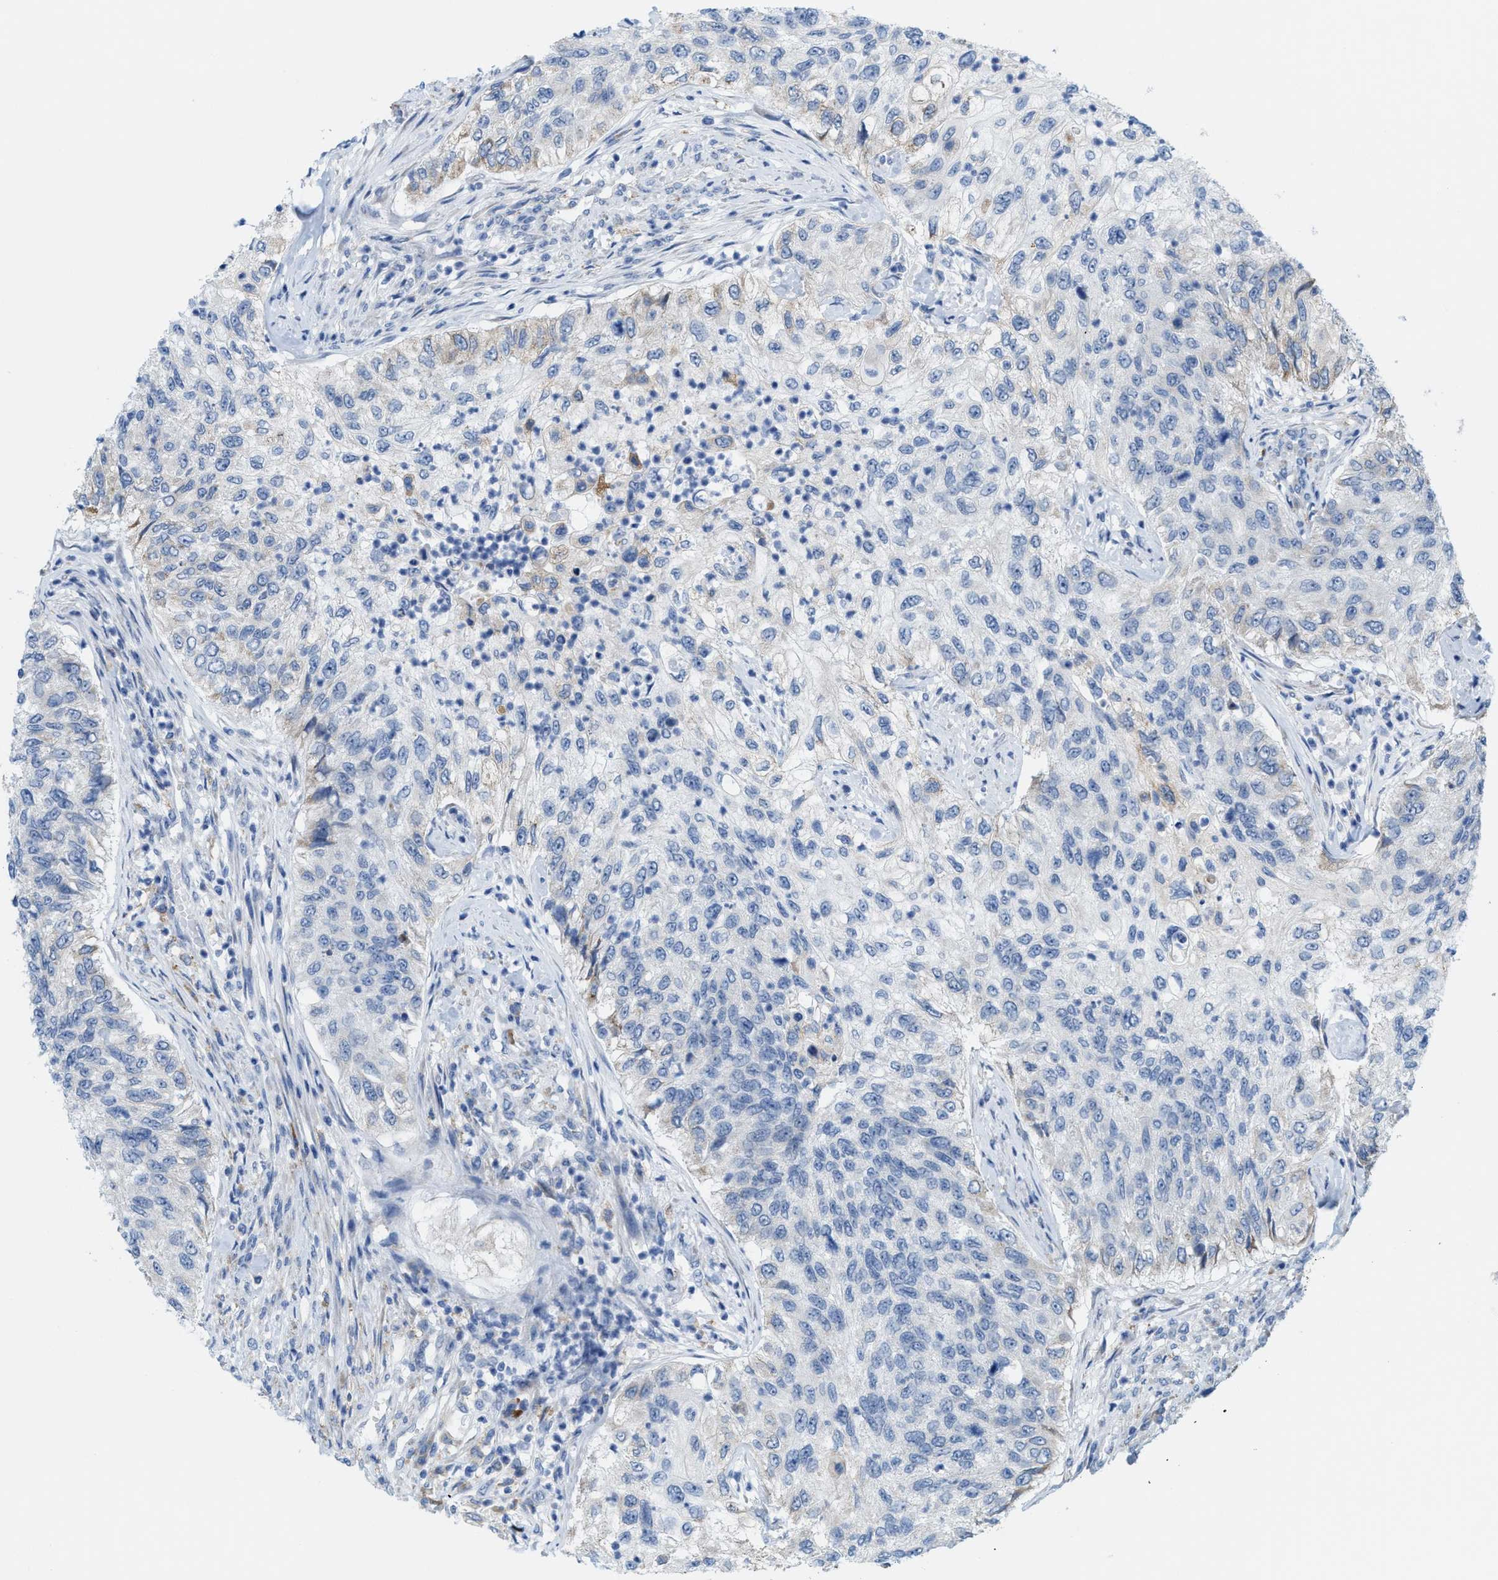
{"staining": {"intensity": "weak", "quantity": "<25%", "location": "cytoplasmic/membranous"}, "tissue": "urothelial cancer", "cell_type": "Tumor cells", "image_type": "cancer", "snomed": [{"axis": "morphology", "description": "Urothelial carcinoma, High grade"}, {"axis": "topography", "description": "Urinary bladder"}], "caption": "An immunohistochemistry (IHC) micrograph of urothelial cancer is shown. There is no staining in tumor cells of urothelial cancer.", "gene": "KIFC3", "patient": {"sex": "female", "age": 60}}